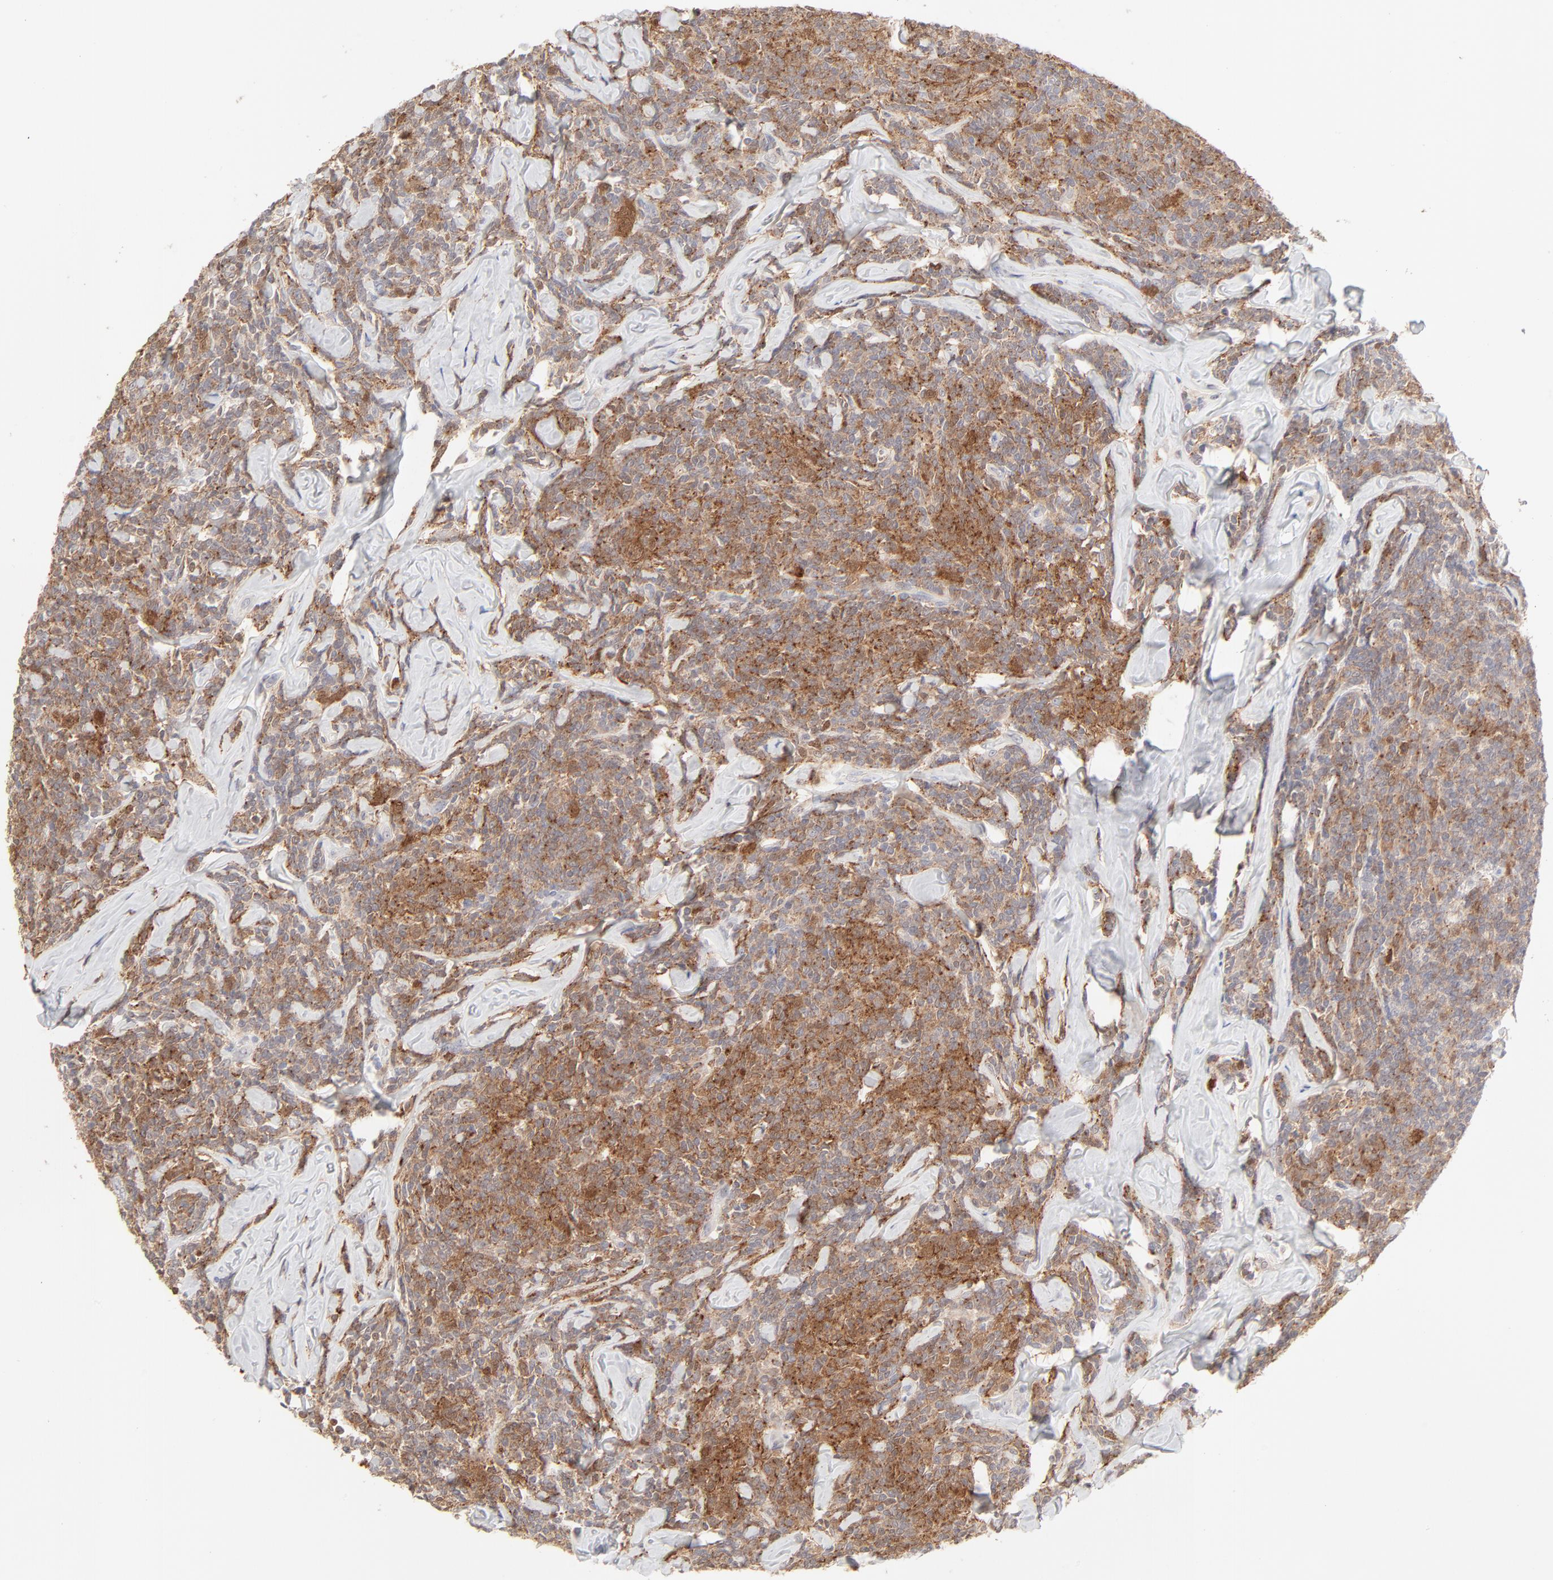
{"staining": {"intensity": "moderate", "quantity": "25%-75%", "location": "cytoplasmic/membranous"}, "tissue": "lymphoma", "cell_type": "Tumor cells", "image_type": "cancer", "snomed": [{"axis": "morphology", "description": "Malignant lymphoma, non-Hodgkin's type, Low grade"}, {"axis": "topography", "description": "Lymph node"}], "caption": "Immunohistochemistry (IHC) (DAB) staining of lymphoma reveals moderate cytoplasmic/membranous protein positivity in about 25%-75% of tumor cells.", "gene": "CDK6", "patient": {"sex": "female", "age": 56}}